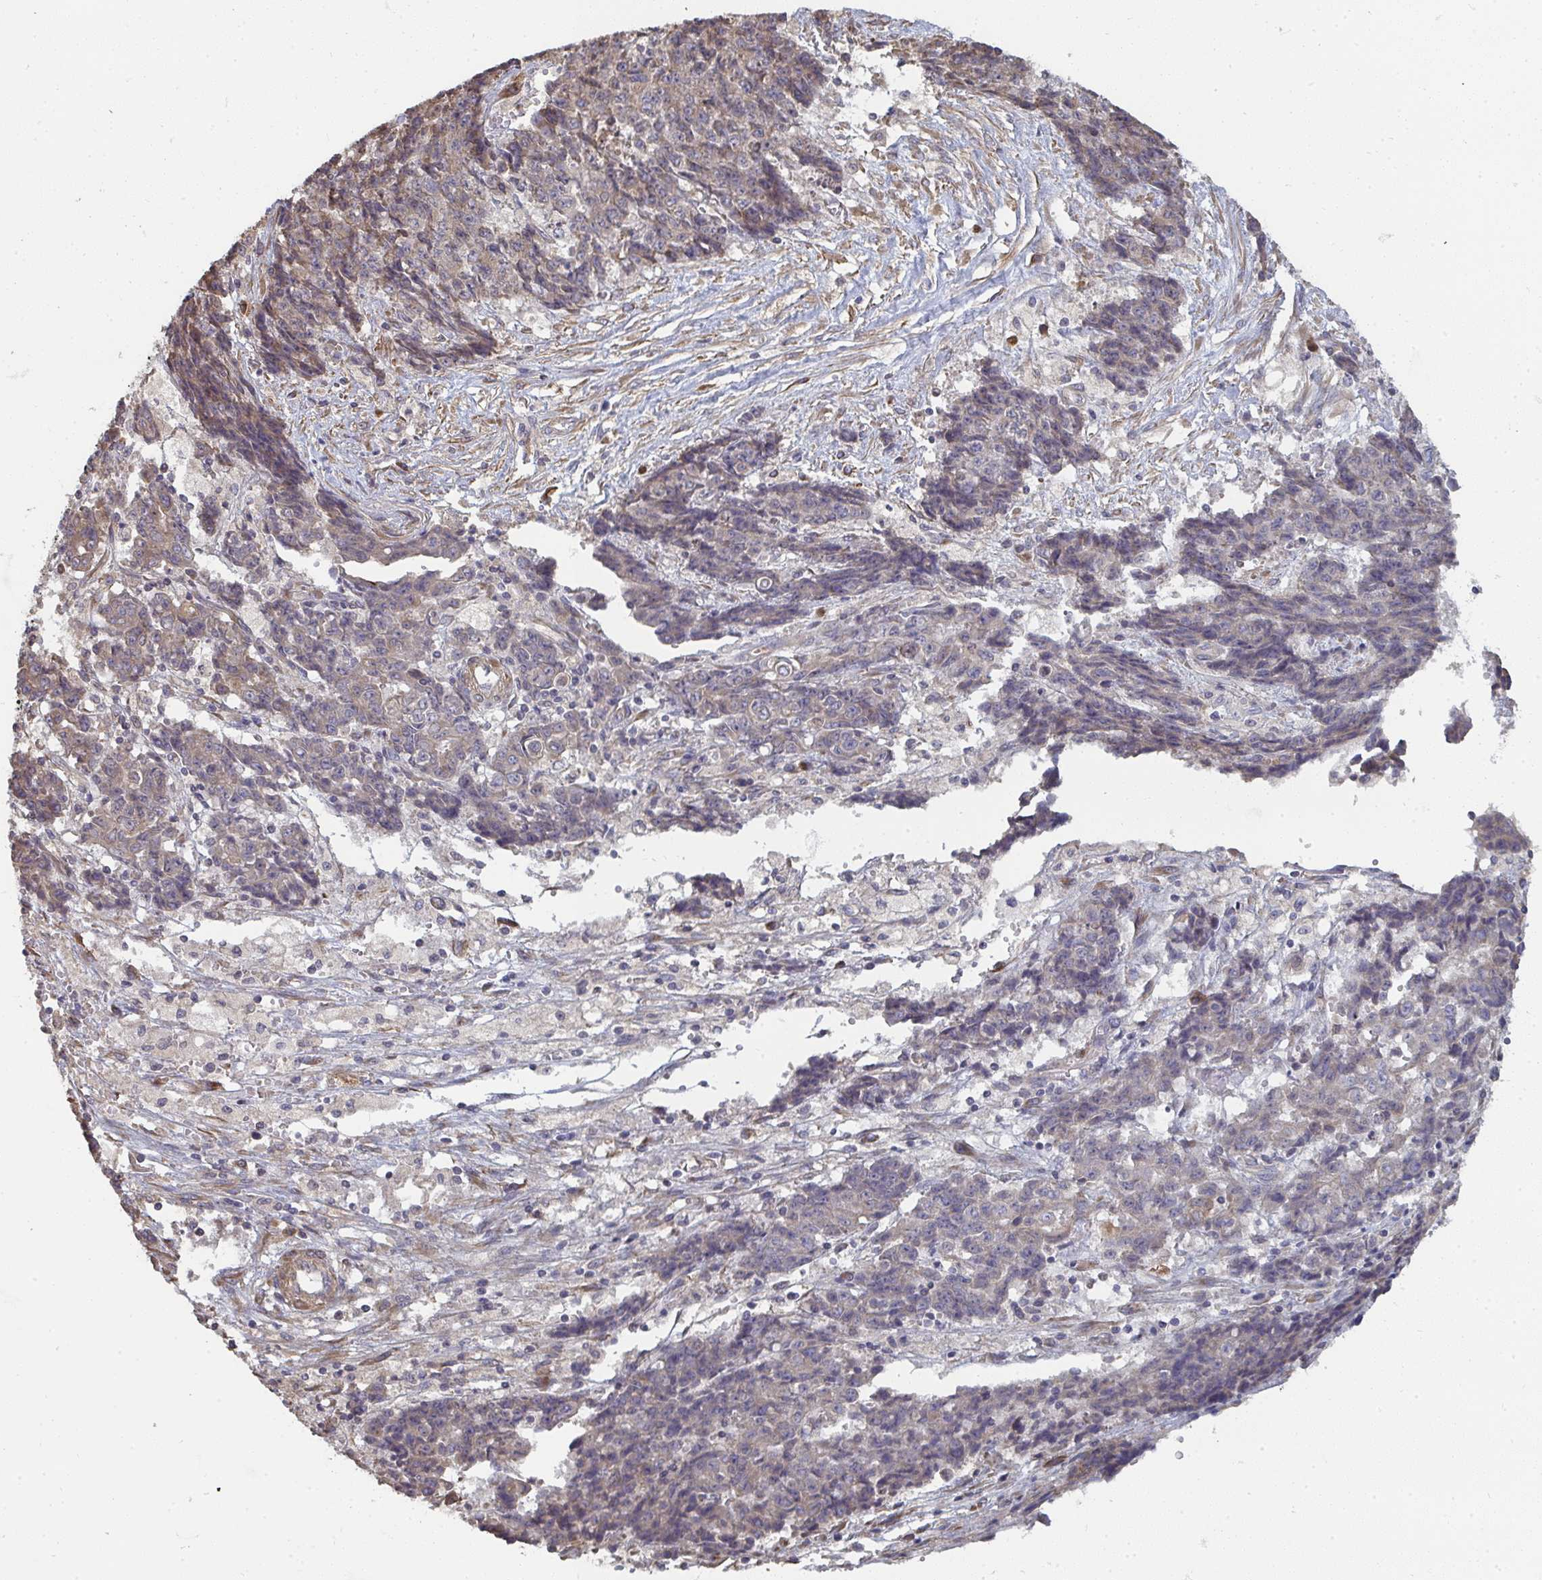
{"staining": {"intensity": "weak", "quantity": "25%-75%", "location": "cytoplasmic/membranous"}, "tissue": "ovarian cancer", "cell_type": "Tumor cells", "image_type": "cancer", "snomed": [{"axis": "morphology", "description": "Carcinoma, endometroid"}, {"axis": "topography", "description": "Ovary"}], "caption": "A high-resolution photomicrograph shows IHC staining of ovarian endometroid carcinoma, which demonstrates weak cytoplasmic/membranous staining in approximately 25%-75% of tumor cells.", "gene": "ZFYVE28", "patient": {"sex": "female", "age": 42}}